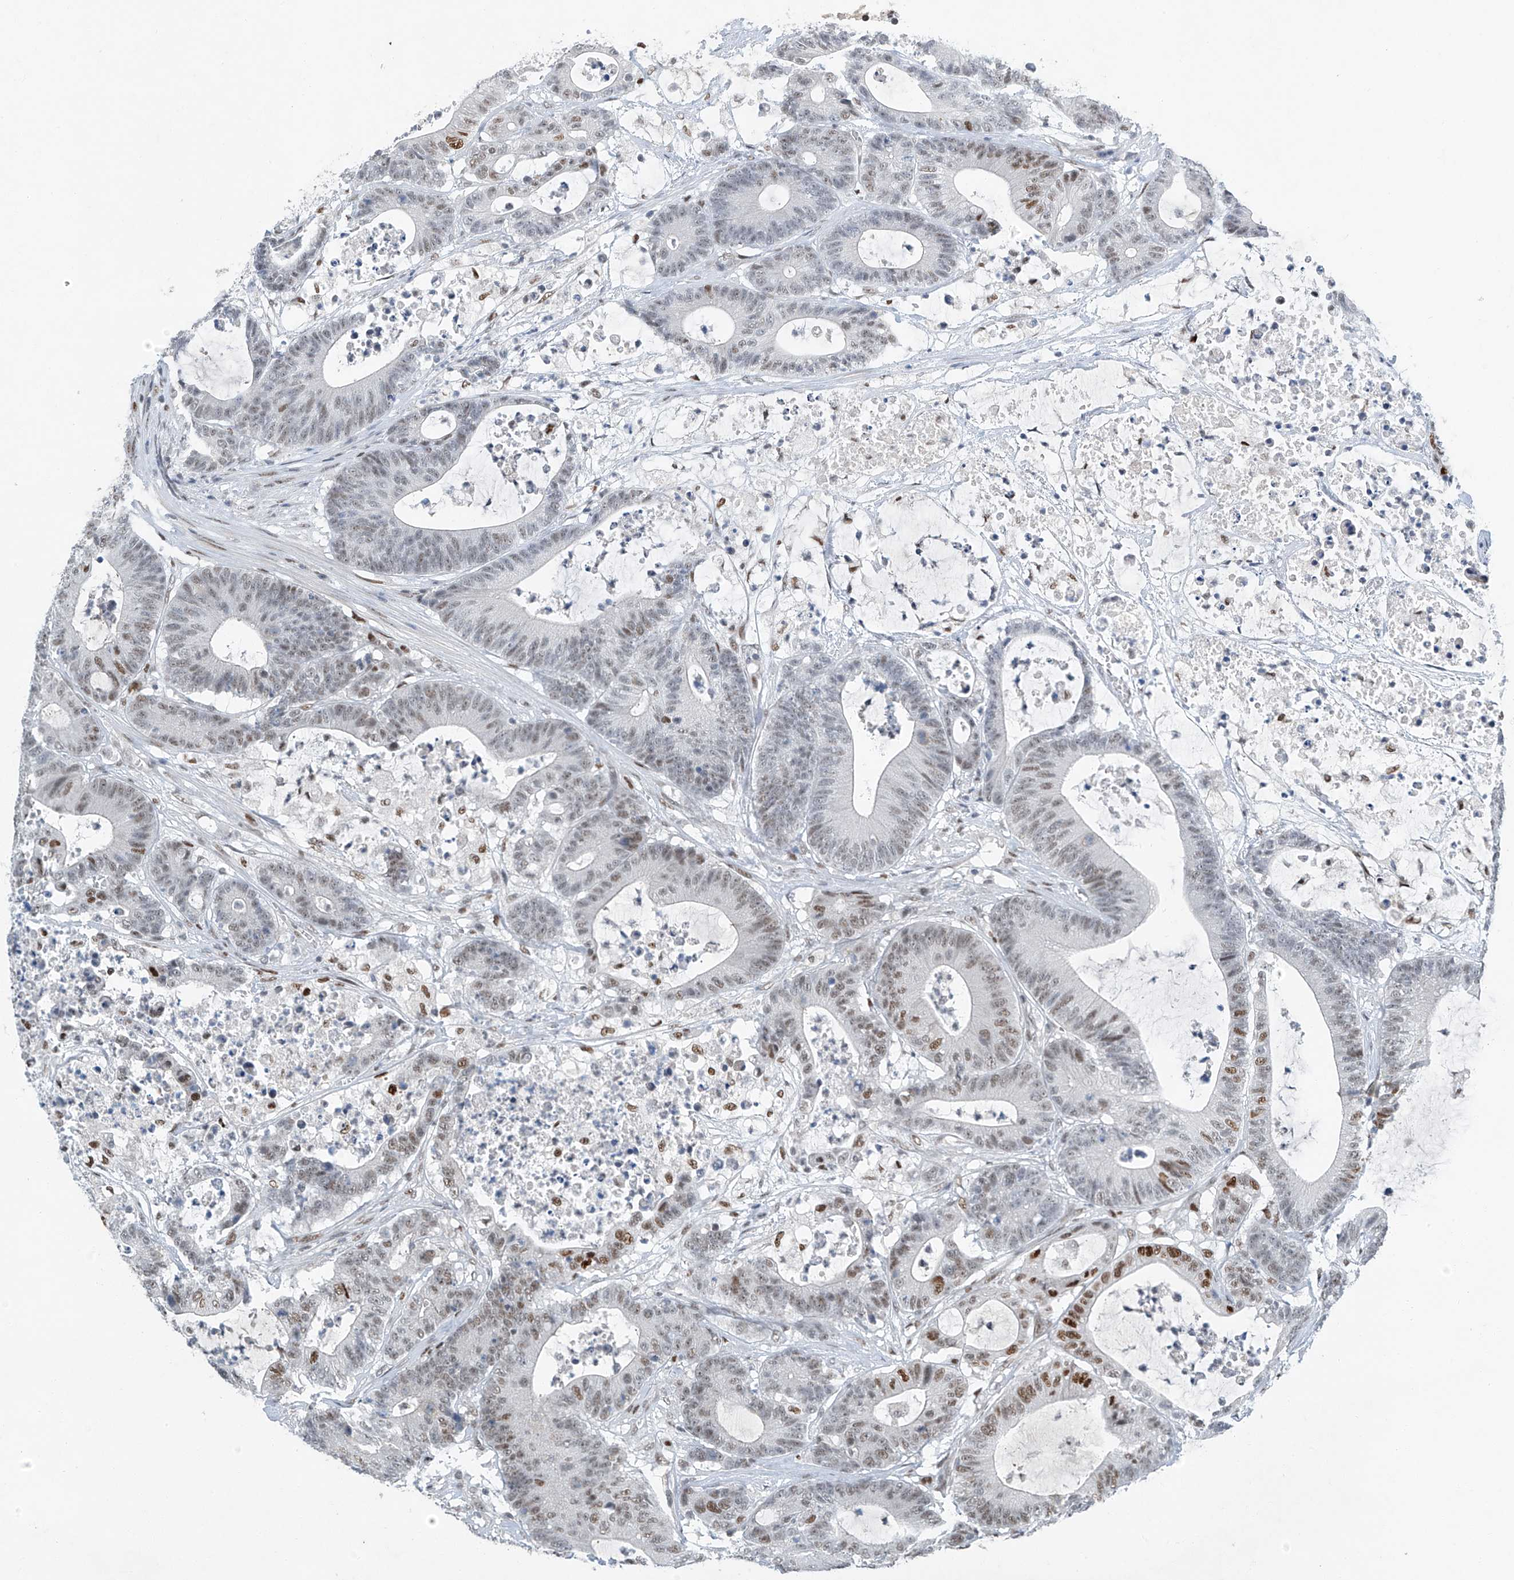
{"staining": {"intensity": "moderate", "quantity": "25%-75%", "location": "nuclear"}, "tissue": "colorectal cancer", "cell_type": "Tumor cells", "image_type": "cancer", "snomed": [{"axis": "morphology", "description": "Adenocarcinoma, NOS"}, {"axis": "topography", "description": "Colon"}], "caption": "Tumor cells demonstrate medium levels of moderate nuclear staining in about 25%-75% of cells in human colorectal cancer.", "gene": "TAF8", "patient": {"sex": "female", "age": 84}}